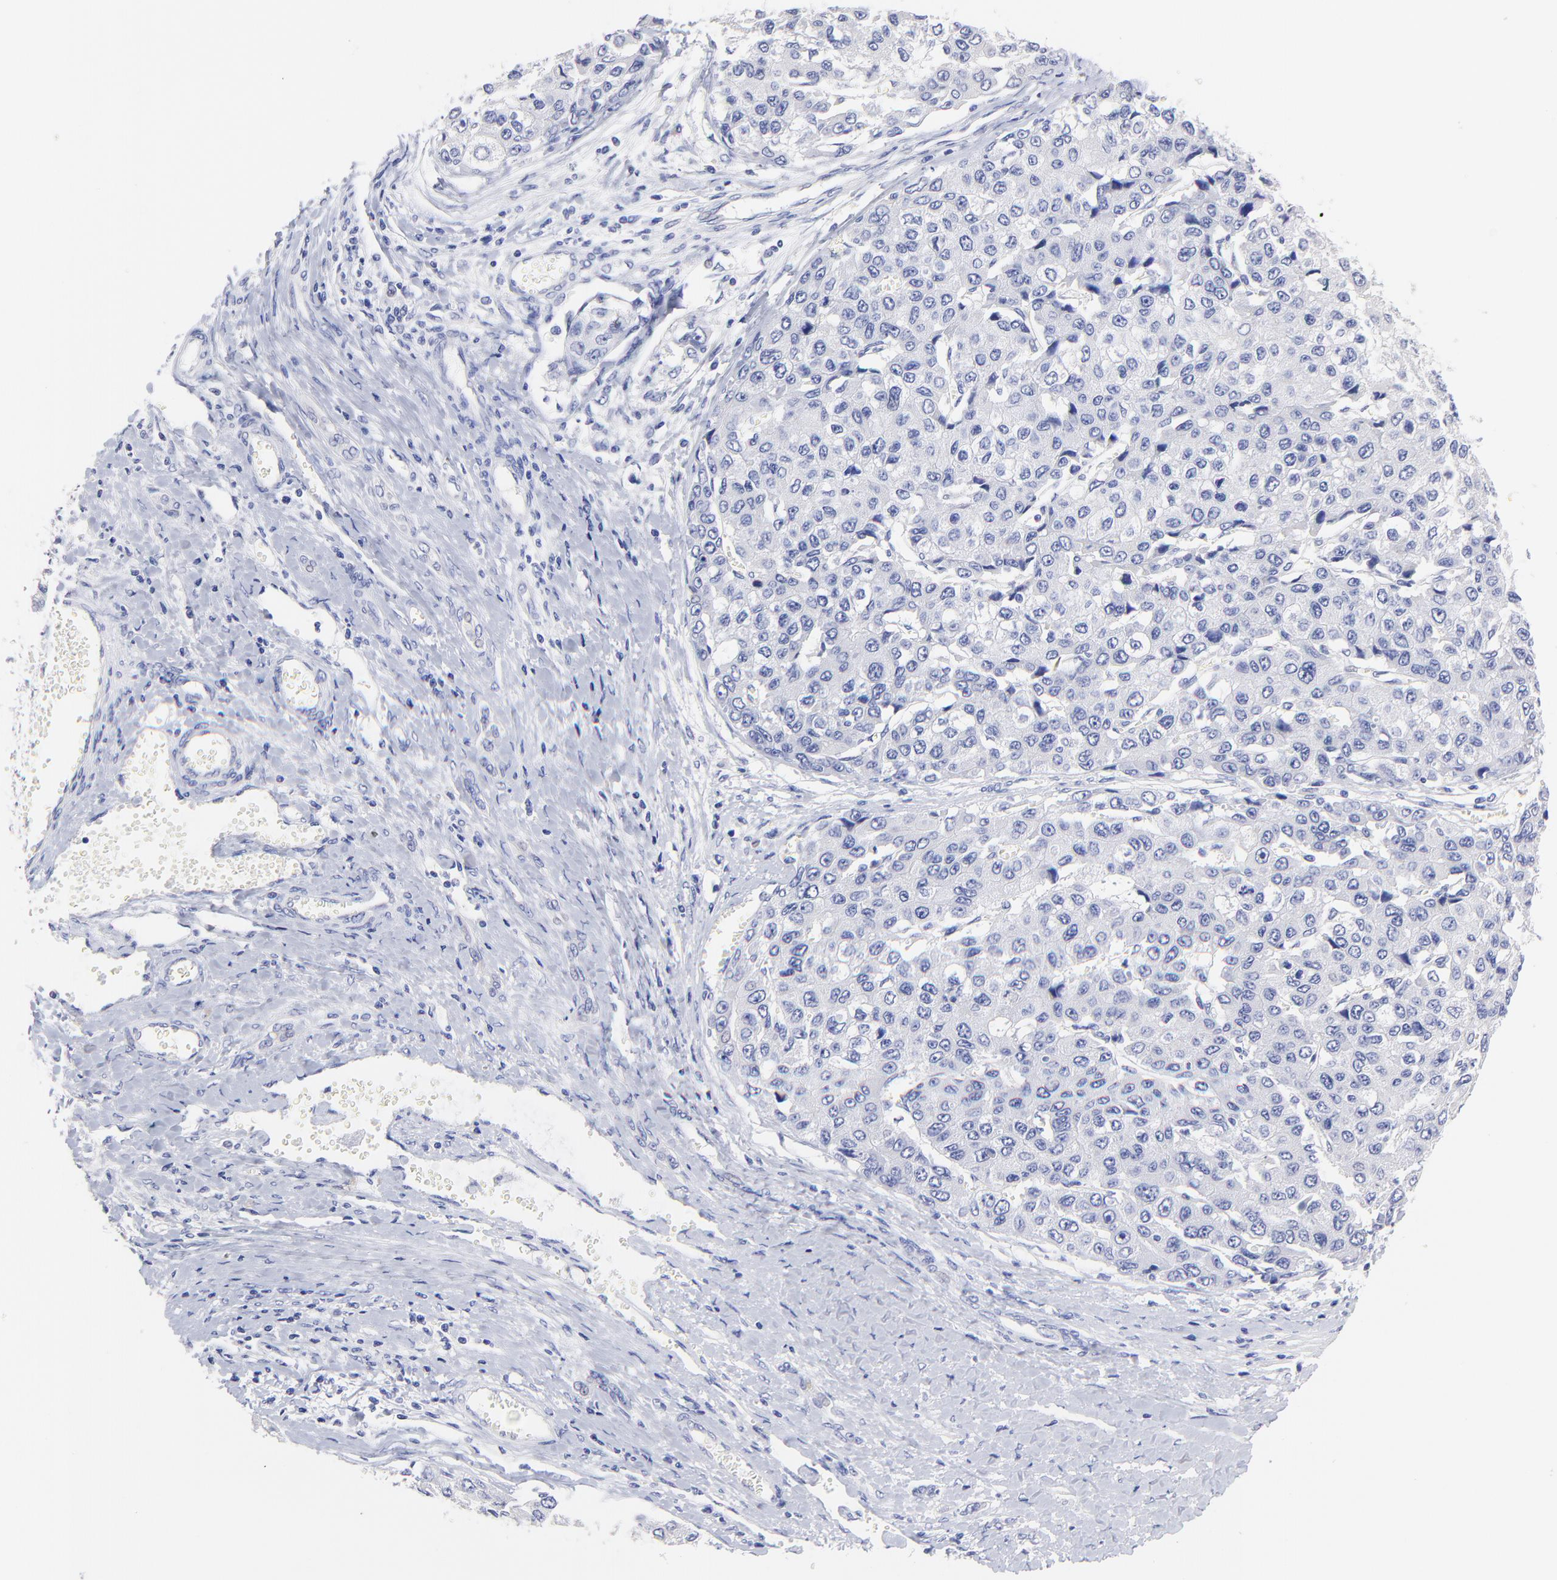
{"staining": {"intensity": "negative", "quantity": "none", "location": "none"}, "tissue": "liver cancer", "cell_type": "Tumor cells", "image_type": "cancer", "snomed": [{"axis": "morphology", "description": "Carcinoma, Hepatocellular, NOS"}, {"axis": "topography", "description": "Liver"}], "caption": "Tumor cells show no significant protein staining in liver cancer (hepatocellular carcinoma).", "gene": "CFAP57", "patient": {"sex": "female", "age": 66}}